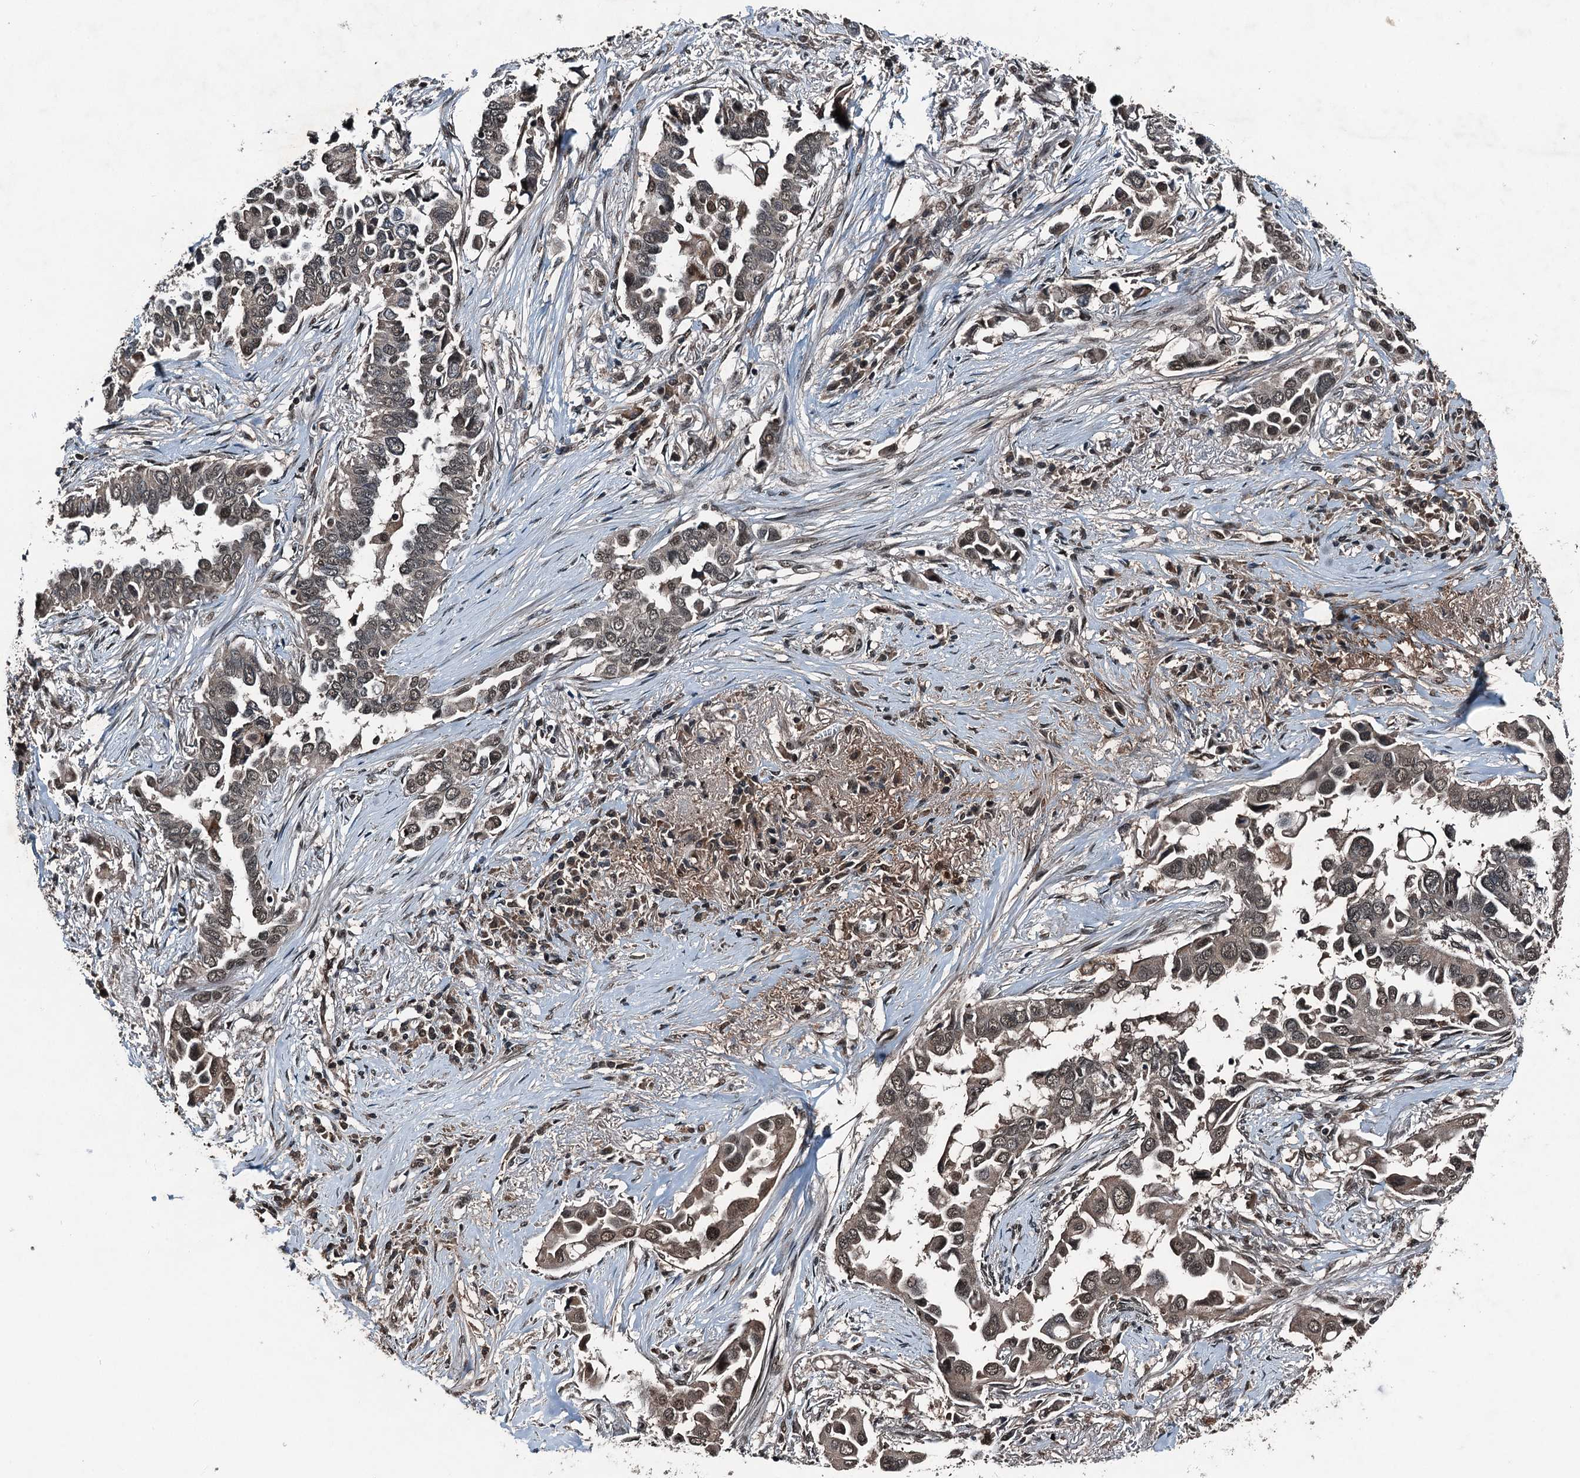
{"staining": {"intensity": "weak", "quantity": "25%-75%", "location": "nuclear"}, "tissue": "lung cancer", "cell_type": "Tumor cells", "image_type": "cancer", "snomed": [{"axis": "morphology", "description": "Adenocarcinoma, NOS"}, {"axis": "topography", "description": "Lung"}], "caption": "Protein expression analysis of lung cancer (adenocarcinoma) demonstrates weak nuclear staining in approximately 25%-75% of tumor cells.", "gene": "UBXN6", "patient": {"sex": "female", "age": 76}}